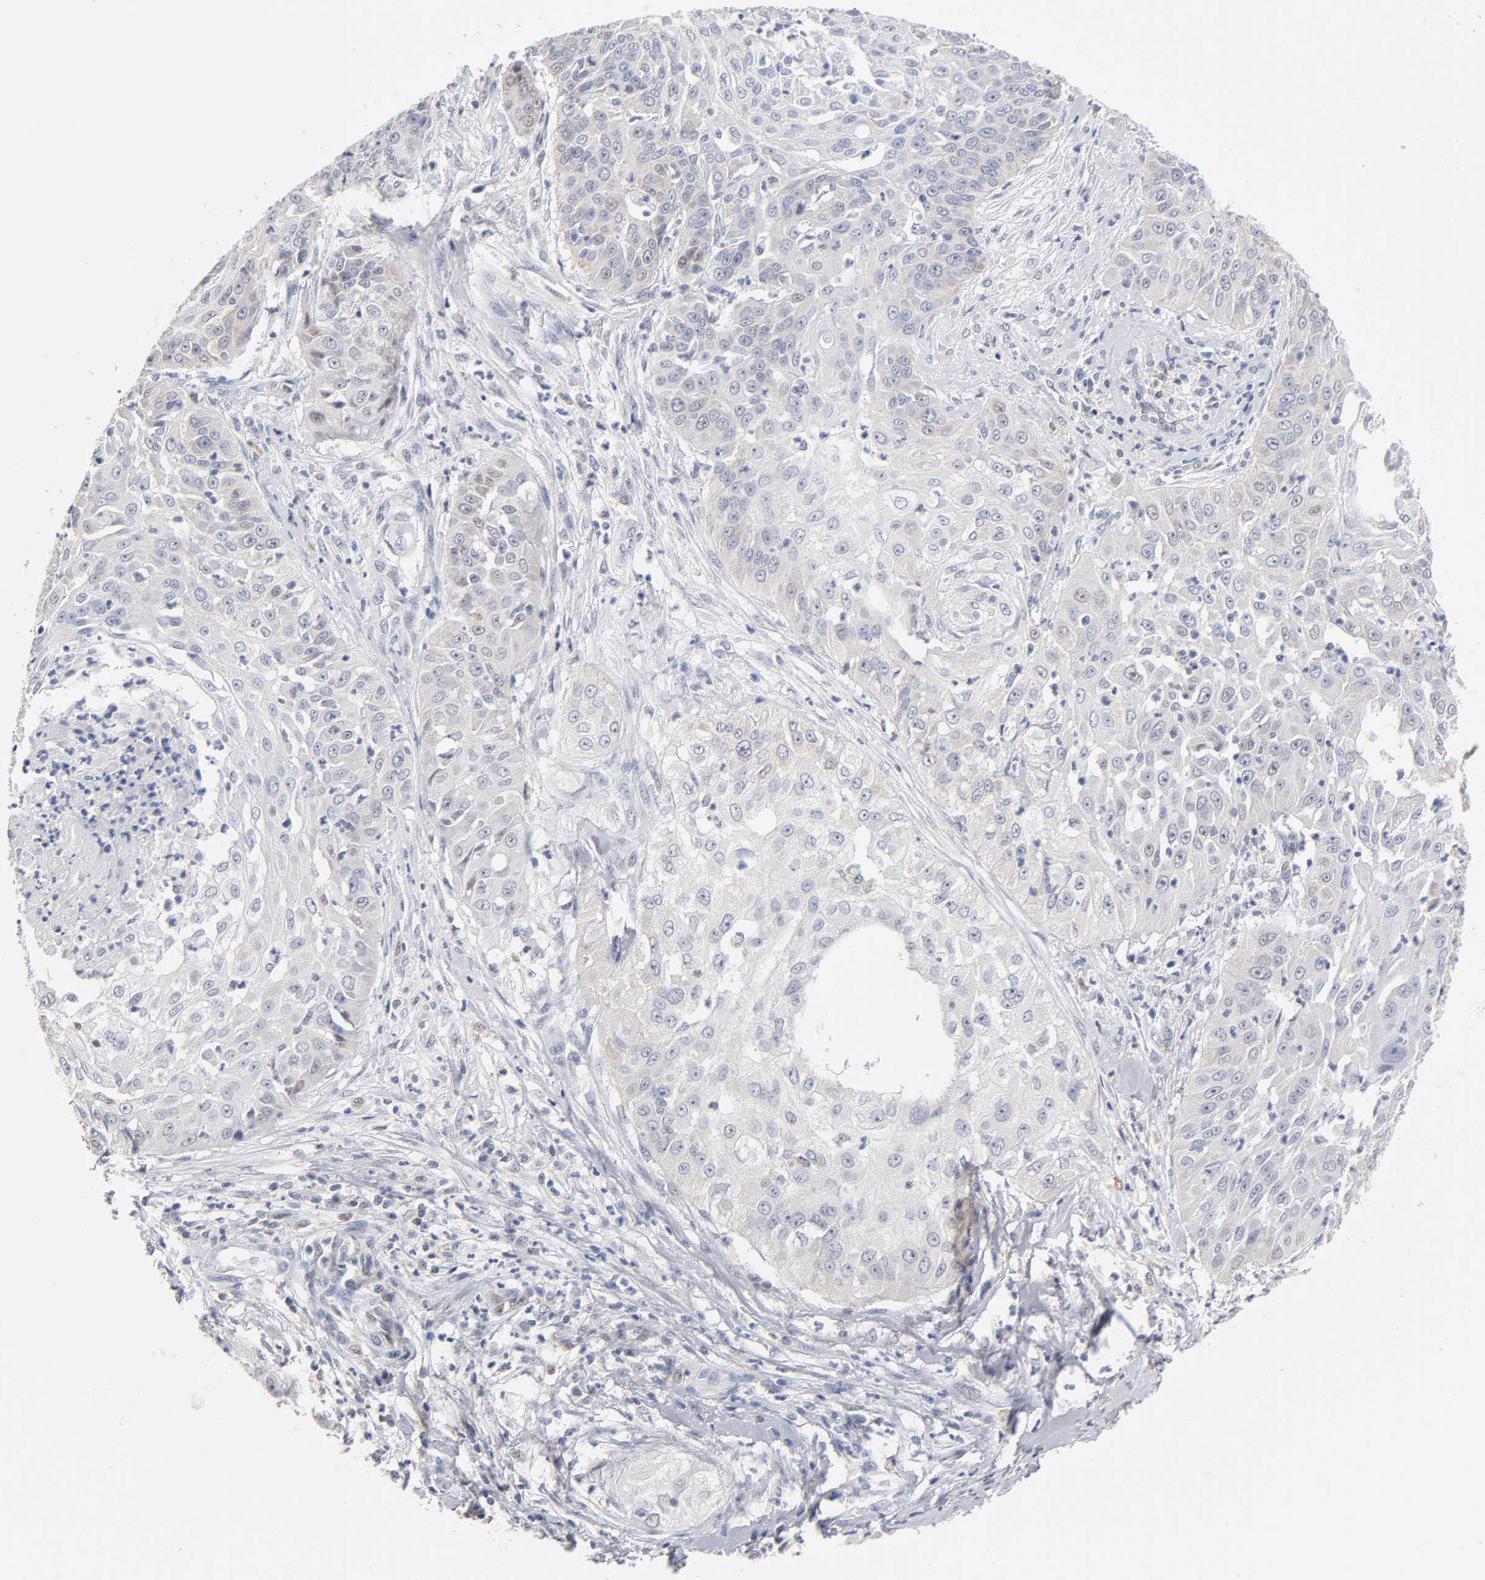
{"staining": {"intensity": "weak", "quantity": "<25%", "location": "nuclear"}, "tissue": "cervical cancer", "cell_type": "Tumor cells", "image_type": "cancer", "snomed": [{"axis": "morphology", "description": "Squamous cell carcinoma, NOS"}, {"axis": "topography", "description": "Cervix"}], "caption": "Cervical cancer (squamous cell carcinoma) was stained to show a protein in brown. There is no significant expression in tumor cells.", "gene": "NFATC1", "patient": {"sex": "female", "age": 64}}